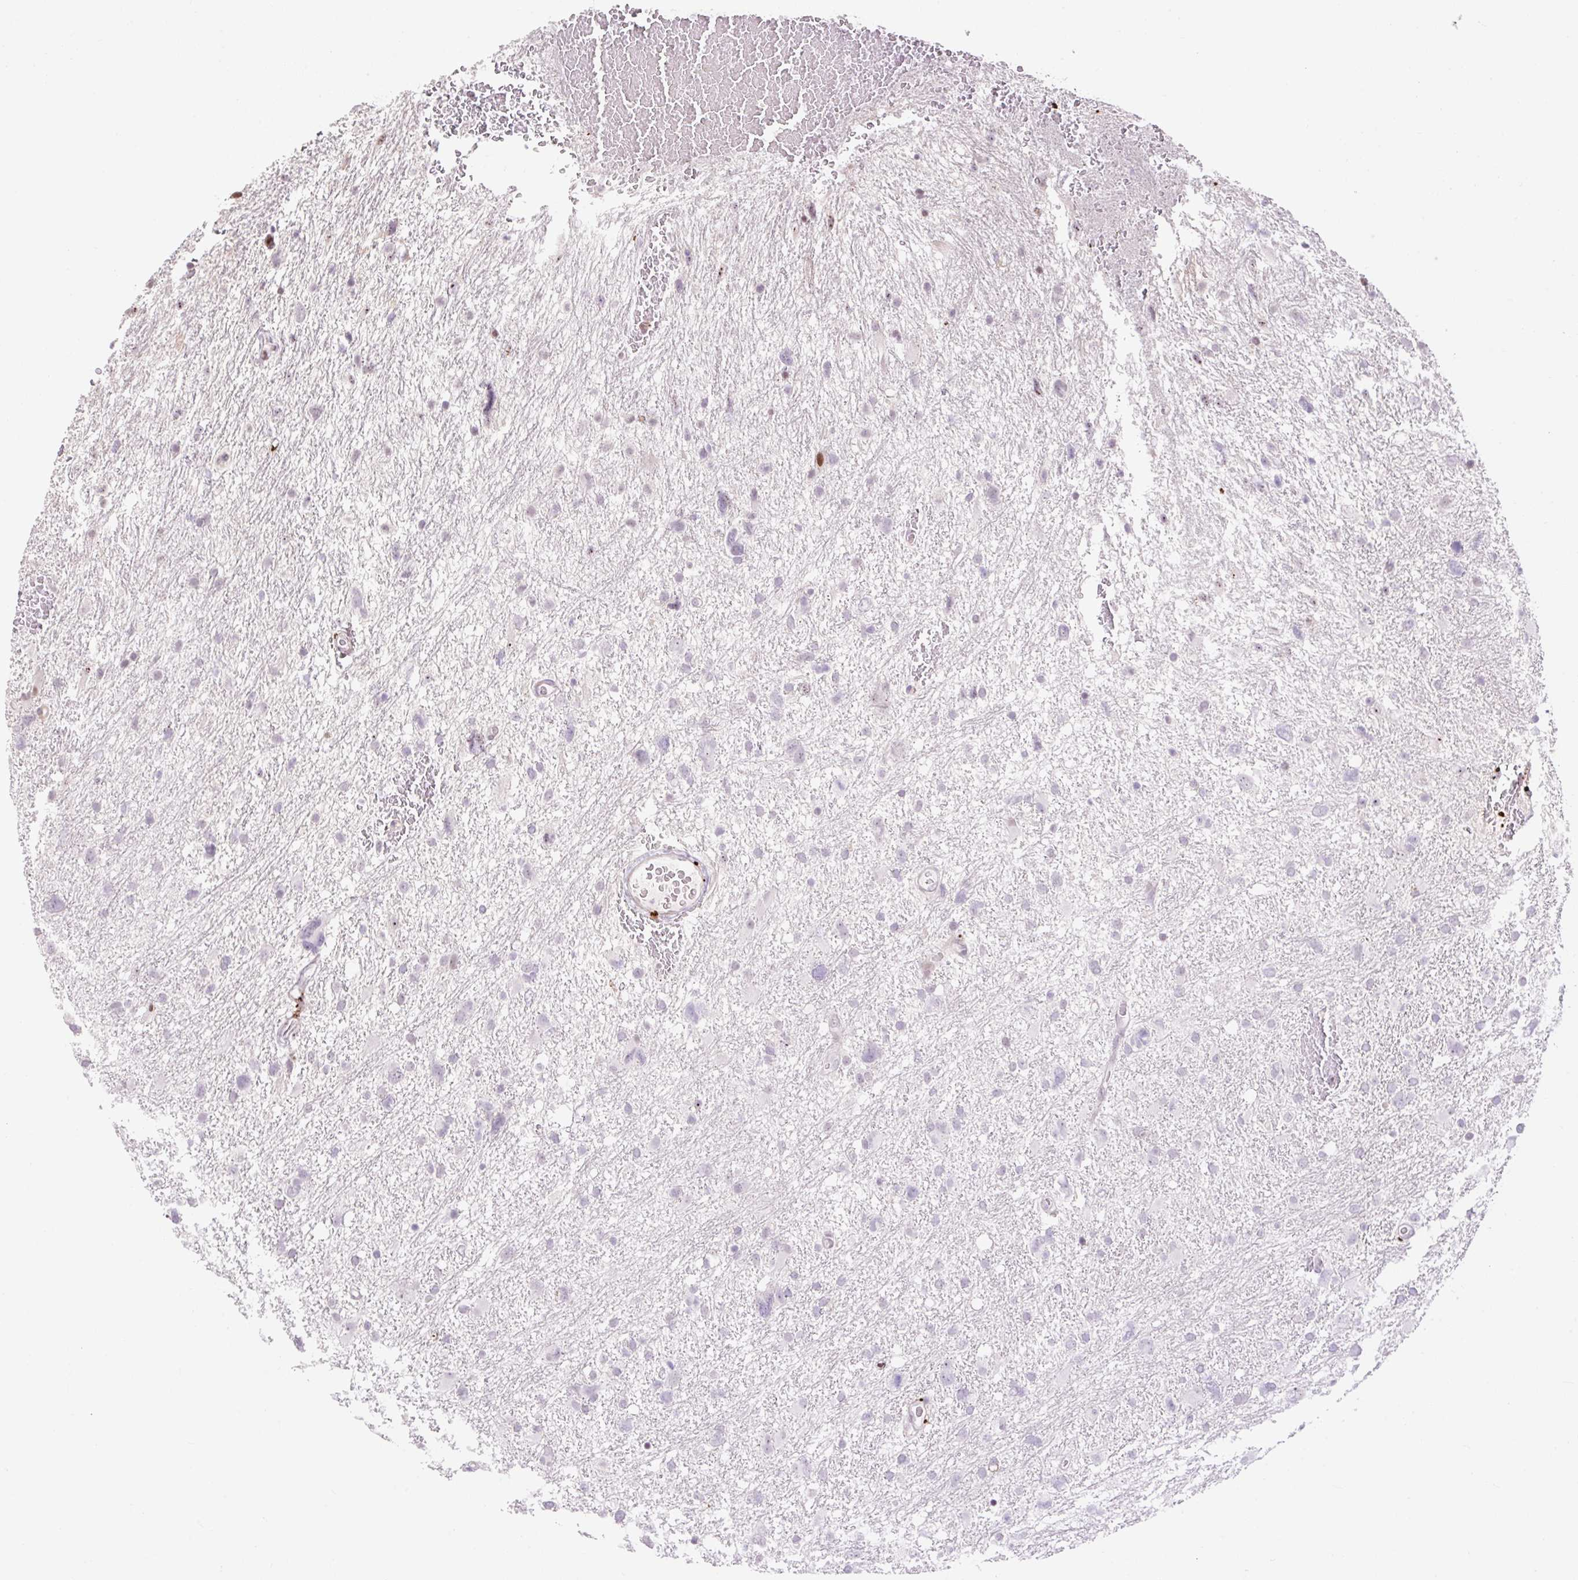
{"staining": {"intensity": "negative", "quantity": "none", "location": "none"}, "tissue": "glioma", "cell_type": "Tumor cells", "image_type": "cancer", "snomed": [{"axis": "morphology", "description": "Glioma, malignant, High grade"}, {"axis": "topography", "description": "Brain"}], "caption": "This is a image of IHC staining of glioma, which shows no staining in tumor cells. (DAB immunohistochemistry, high magnification).", "gene": "RIPPLY3", "patient": {"sex": "male", "age": 61}}